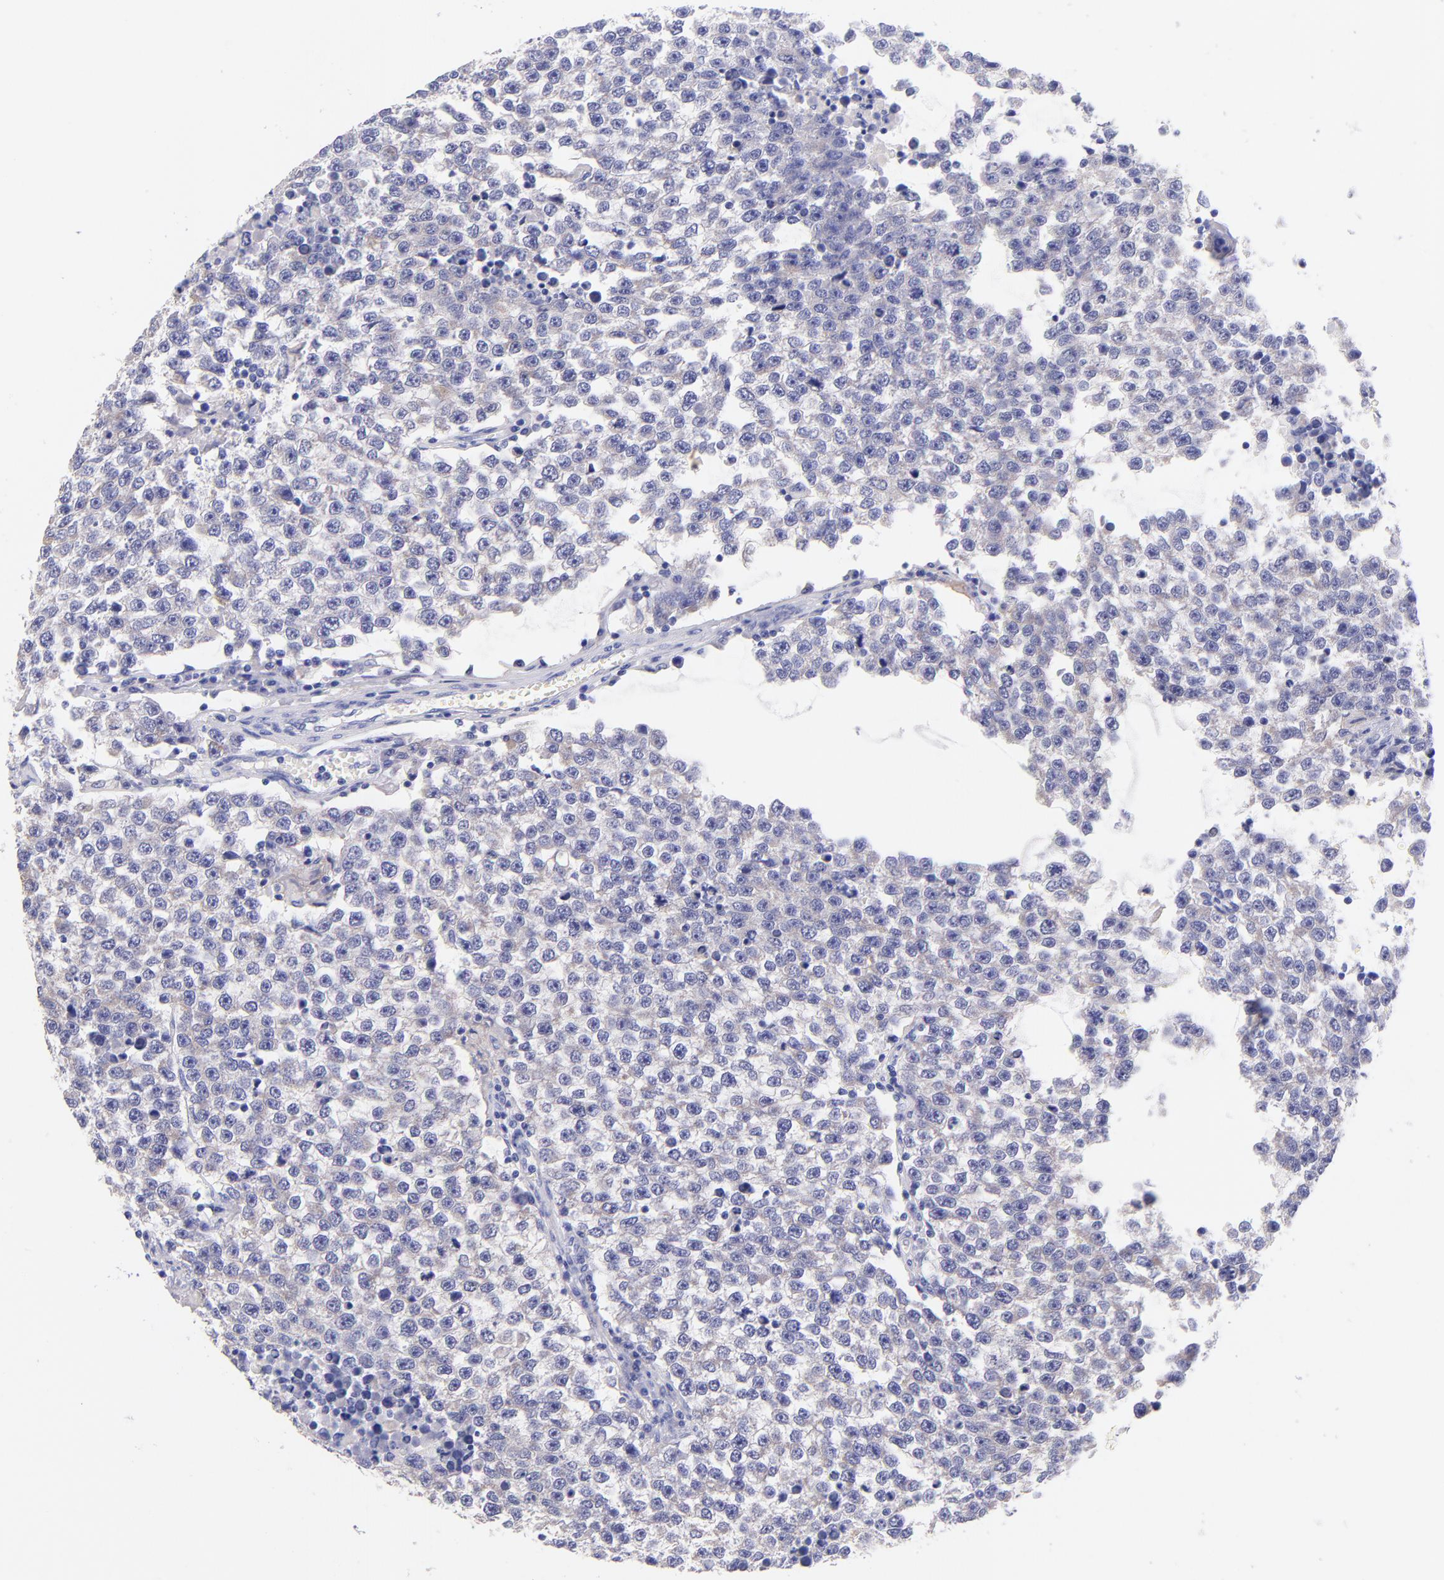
{"staining": {"intensity": "negative", "quantity": "none", "location": "none"}, "tissue": "testis cancer", "cell_type": "Tumor cells", "image_type": "cancer", "snomed": [{"axis": "morphology", "description": "Seminoma, NOS"}, {"axis": "topography", "description": "Testis"}], "caption": "Human testis cancer (seminoma) stained for a protein using immunohistochemistry (IHC) demonstrates no expression in tumor cells.", "gene": "RAB3B", "patient": {"sex": "male", "age": 36}}